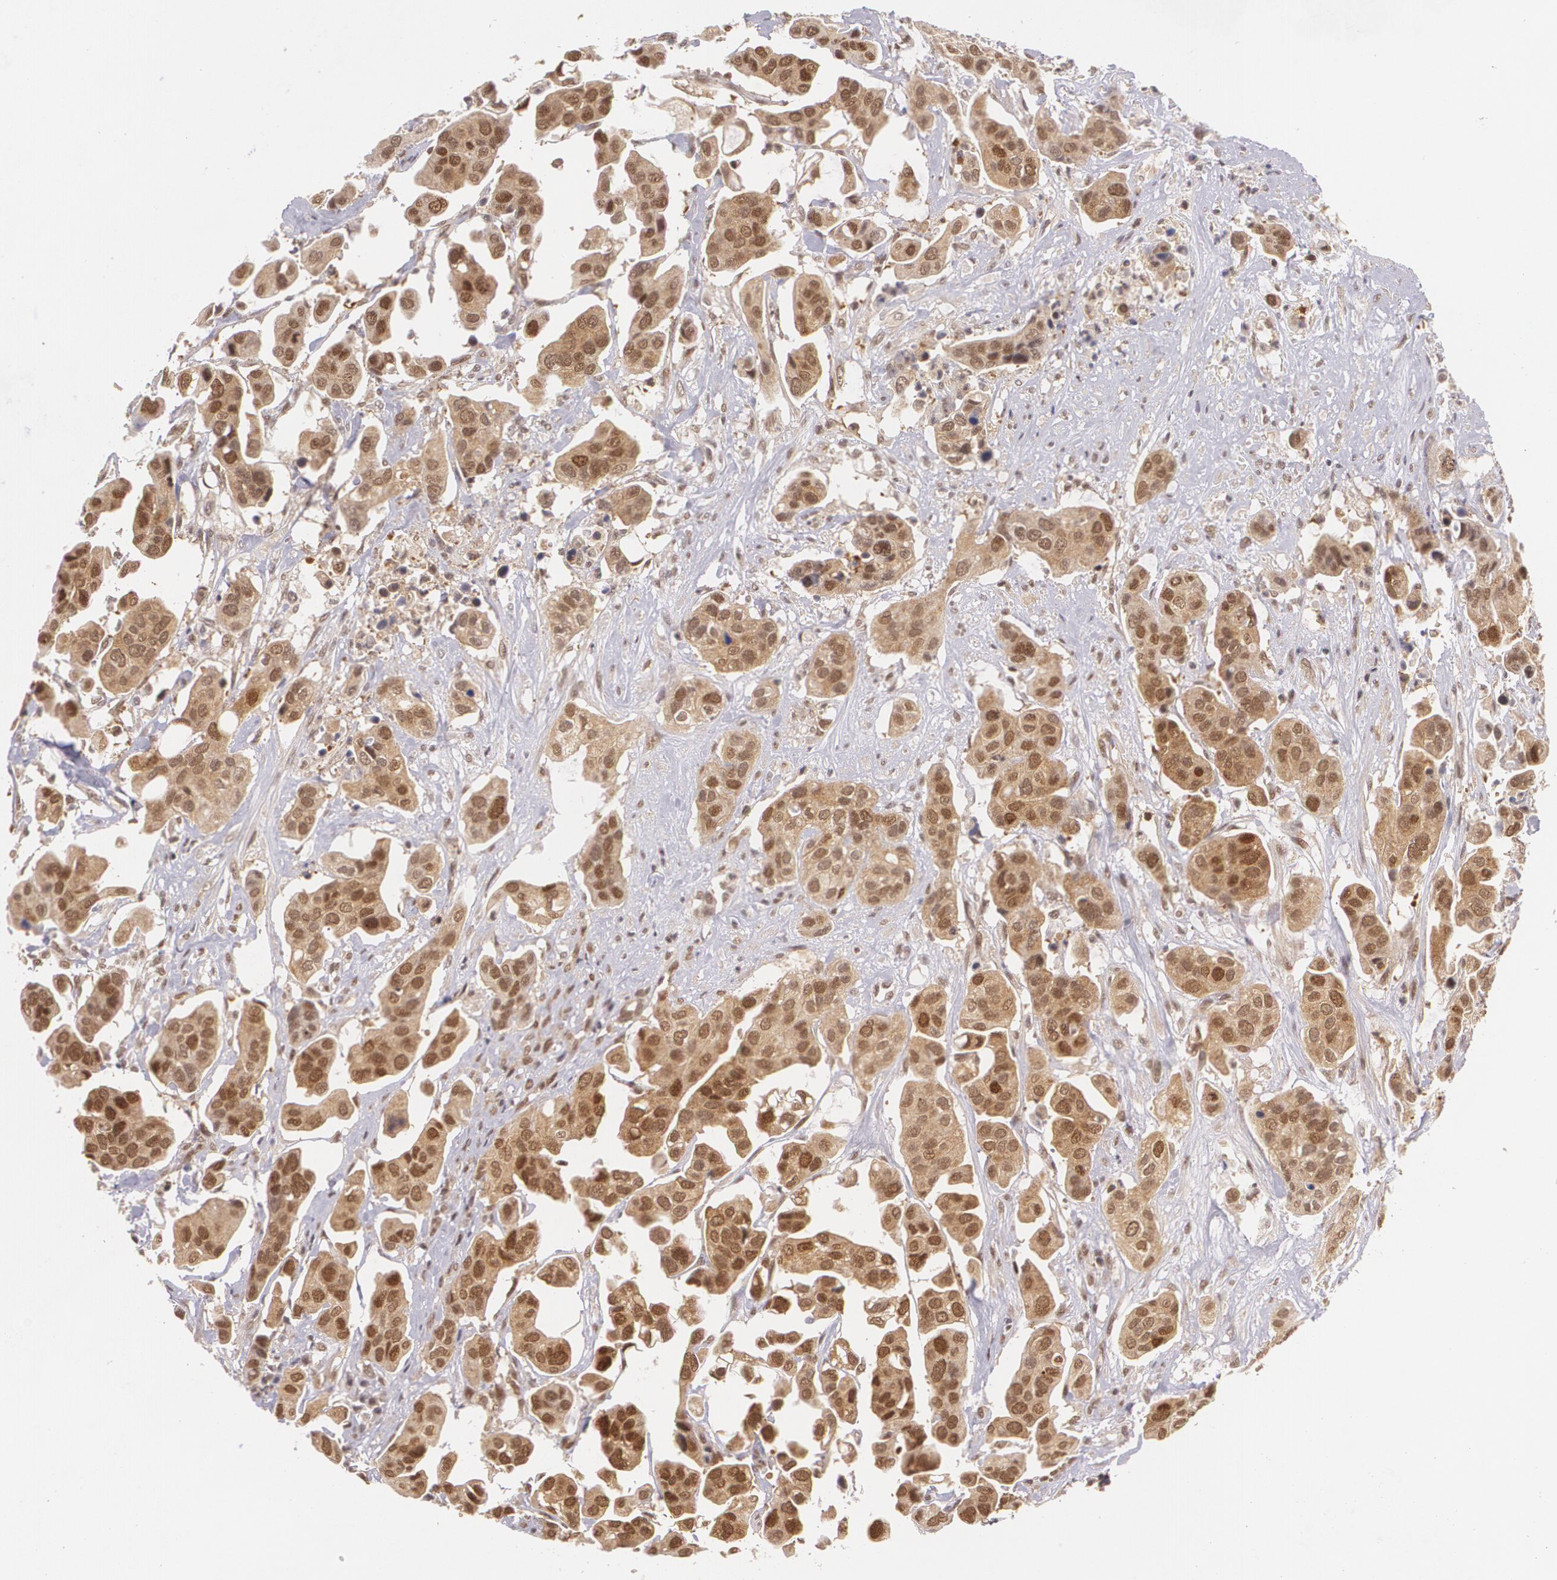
{"staining": {"intensity": "strong", "quantity": ">75%", "location": "cytoplasmic/membranous,nuclear"}, "tissue": "urothelial cancer", "cell_type": "Tumor cells", "image_type": "cancer", "snomed": [{"axis": "morphology", "description": "Adenocarcinoma, NOS"}, {"axis": "topography", "description": "Urinary bladder"}], "caption": "Immunohistochemistry micrograph of human adenocarcinoma stained for a protein (brown), which demonstrates high levels of strong cytoplasmic/membranous and nuclear expression in about >75% of tumor cells.", "gene": "CUL2", "patient": {"sex": "male", "age": 61}}